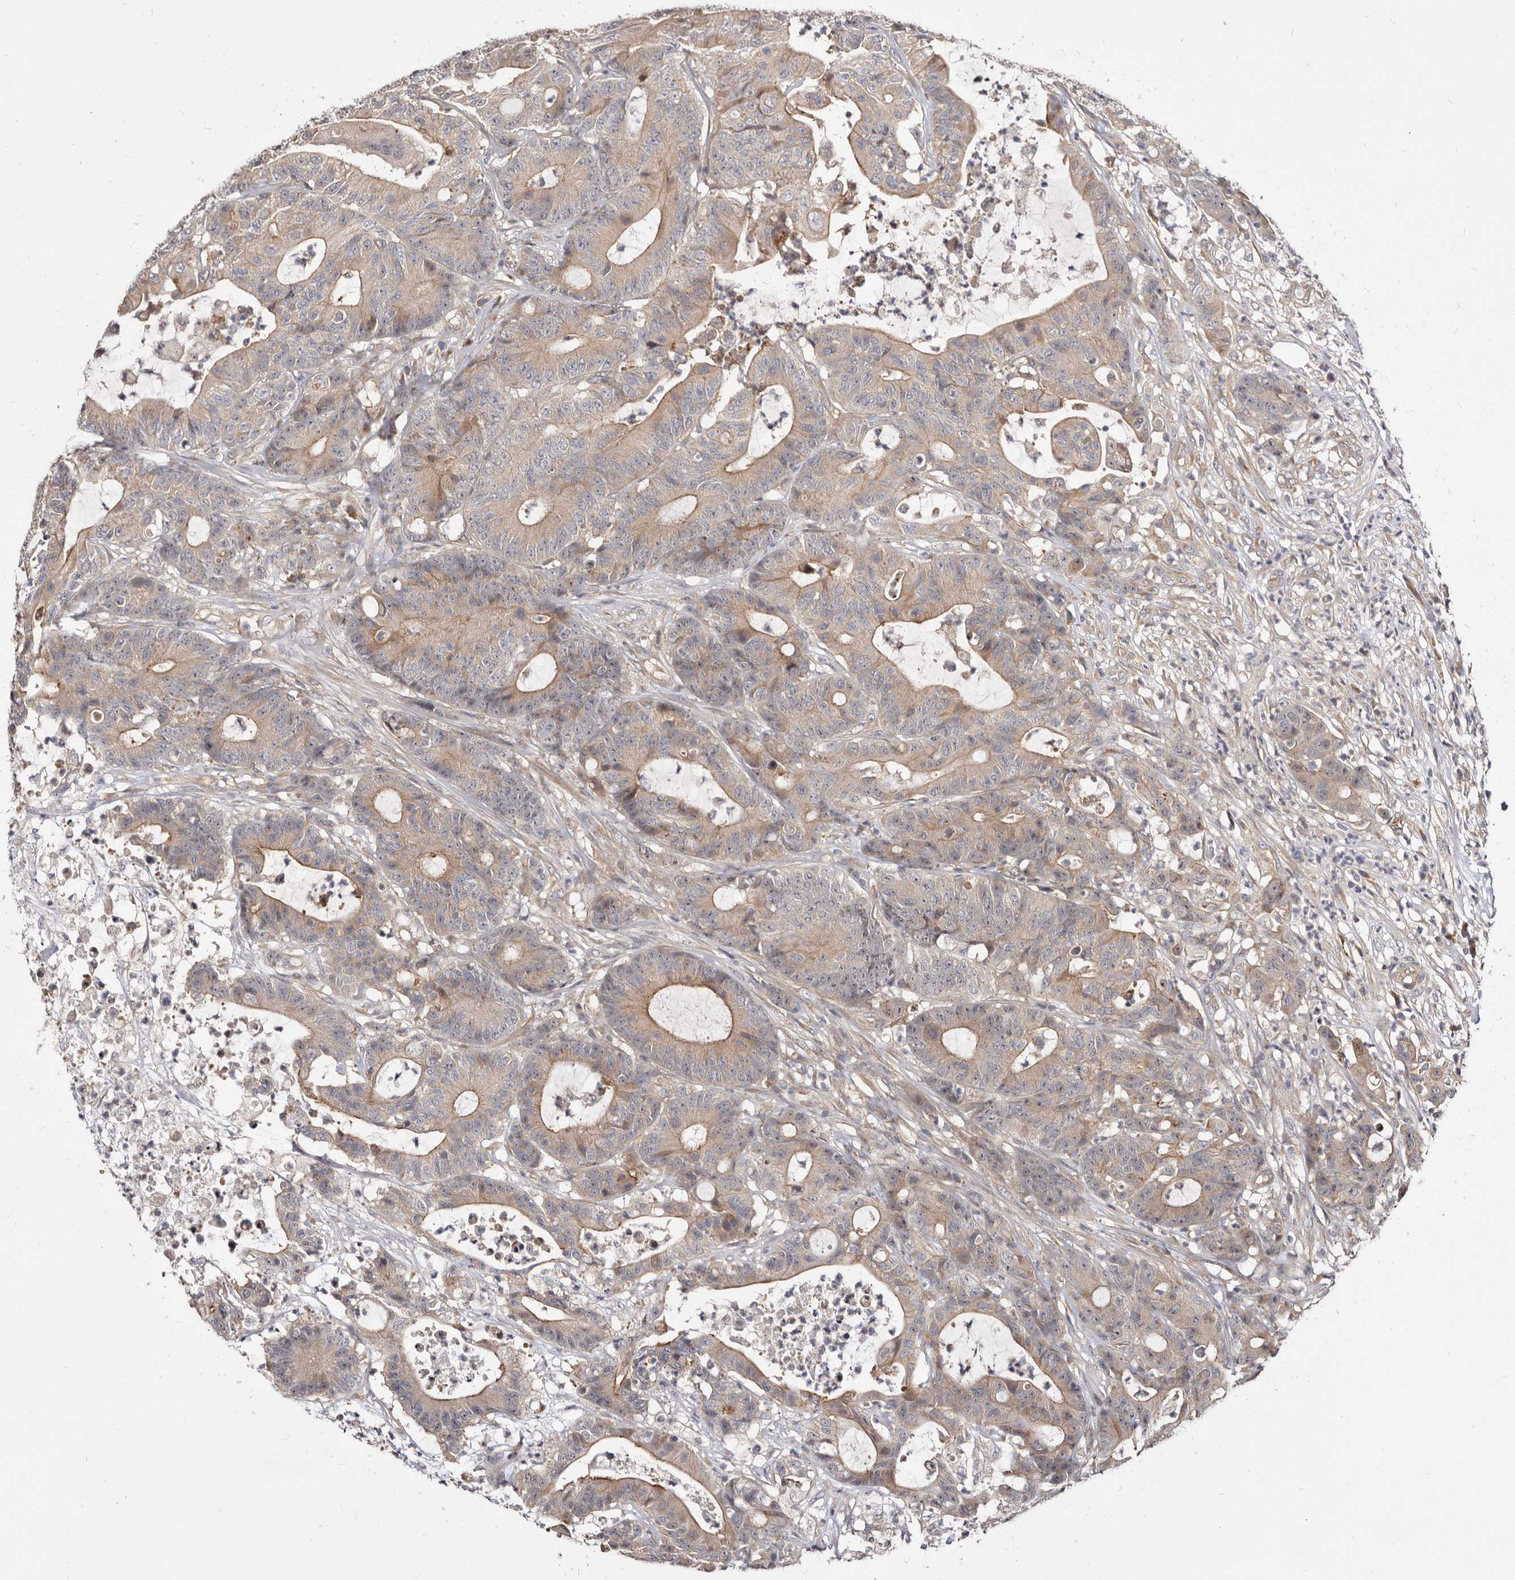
{"staining": {"intensity": "weak", "quantity": "25%-75%", "location": "cytoplasmic/membranous"}, "tissue": "colorectal cancer", "cell_type": "Tumor cells", "image_type": "cancer", "snomed": [{"axis": "morphology", "description": "Adenocarcinoma, NOS"}, {"axis": "topography", "description": "Colon"}], "caption": "About 25%-75% of tumor cells in colorectal cancer reveal weak cytoplasmic/membranous protein staining as visualized by brown immunohistochemical staining.", "gene": "GPATCH4", "patient": {"sex": "female", "age": 84}}